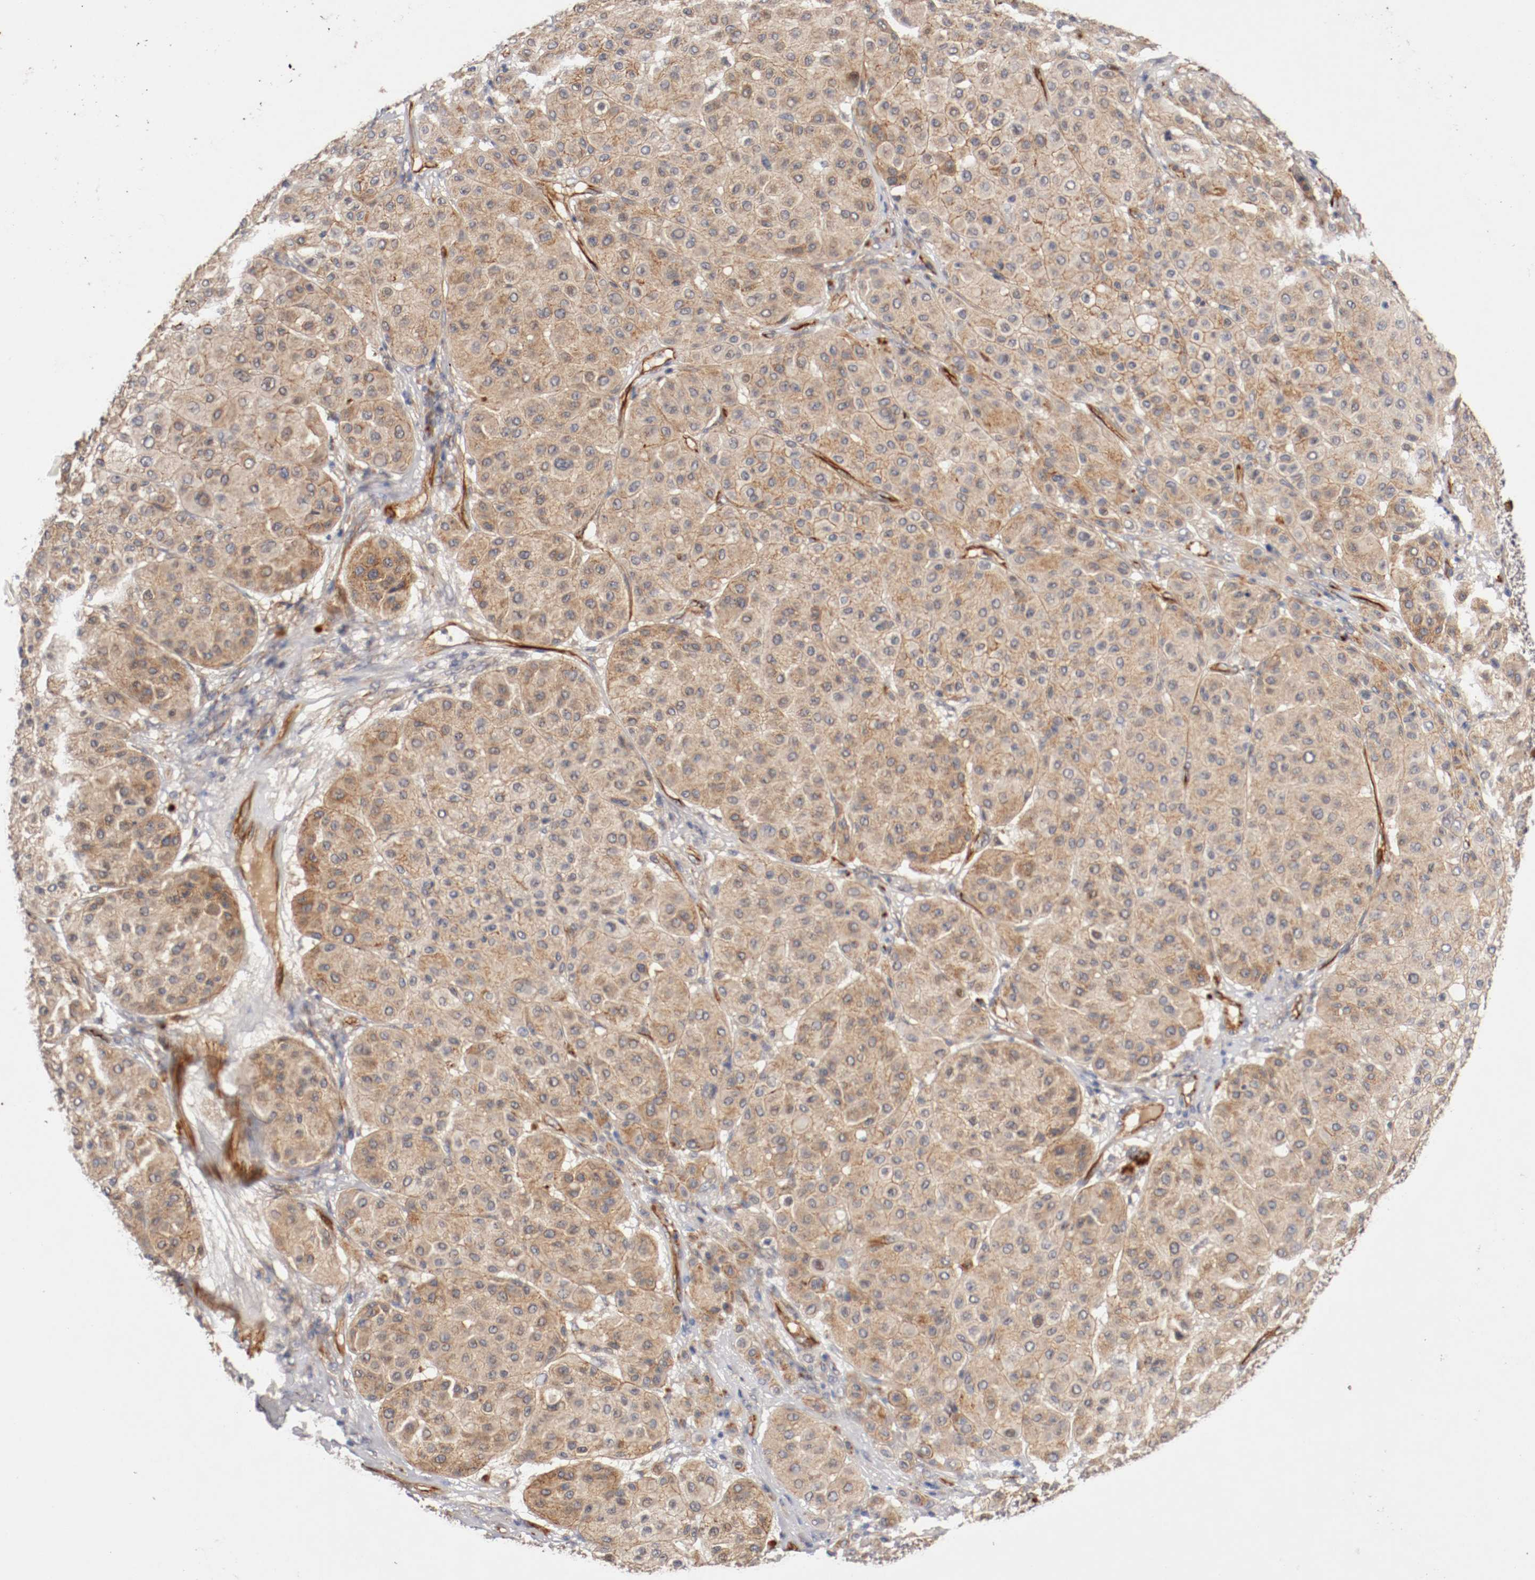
{"staining": {"intensity": "moderate", "quantity": ">75%", "location": "cytoplasmic/membranous"}, "tissue": "melanoma", "cell_type": "Tumor cells", "image_type": "cancer", "snomed": [{"axis": "morphology", "description": "Normal tissue, NOS"}, {"axis": "morphology", "description": "Malignant melanoma, Metastatic site"}, {"axis": "topography", "description": "Skin"}], "caption": "Immunohistochemical staining of melanoma displays medium levels of moderate cytoplasmic/membranous staining in approximately >75% of tumor cells.", "gene": "TYK2", "patient": {"sex": "male", "age": 41}}